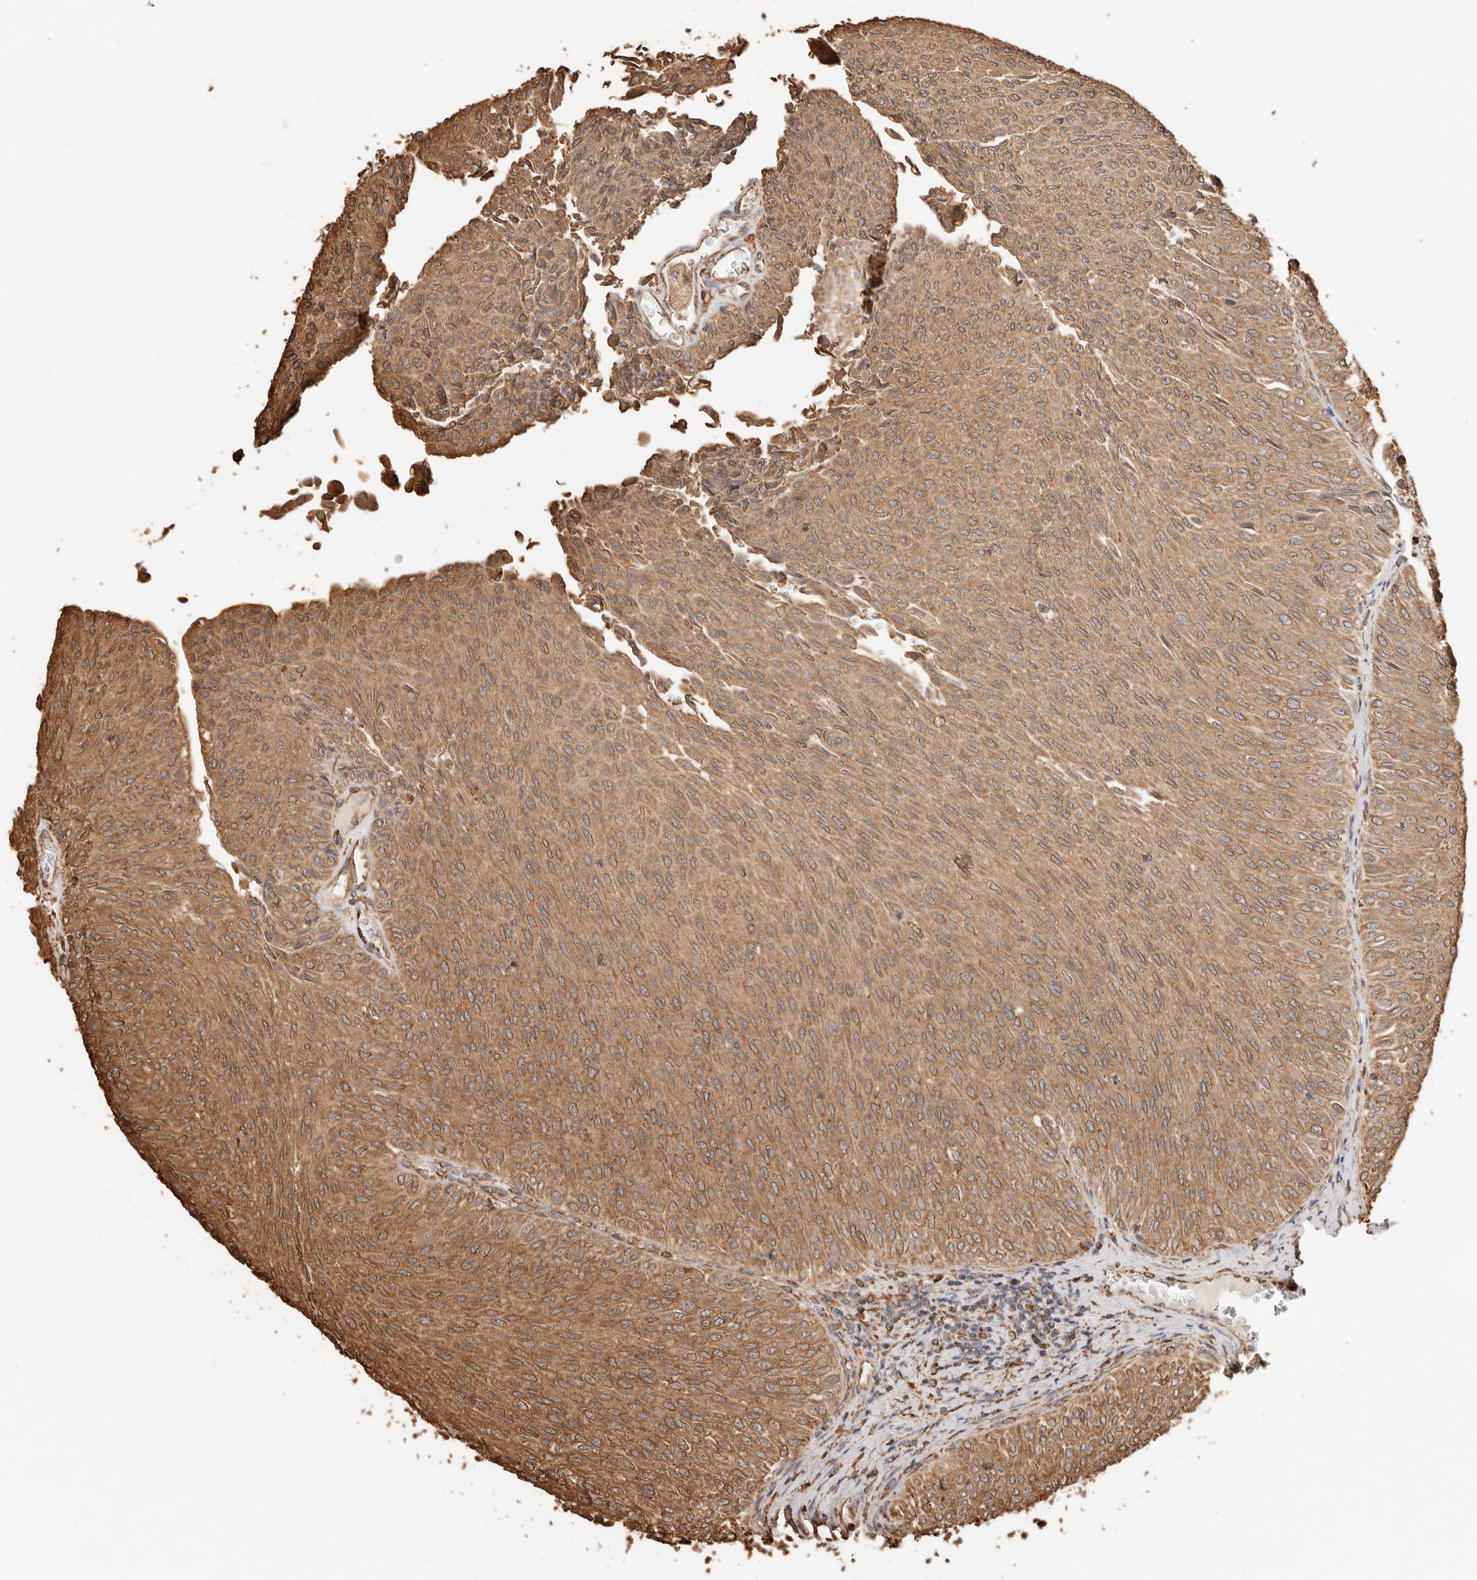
{"staining": {"intensity": "moderate", "quantity": ">75%", "location": "cytoplasmic/membranous"}, "tissue": "urothelial cancer", "cell_type": "Tumor cells", "image_type": "cancer", "snomed": [{"axis": "morphology", "description": "Urothelial carcinoma, Low grade"}, {"axis": "topography", "description": "Urinary bladder"}], "caption": "This histopathology image shows immunohistochemistry staining of urothelial cancer, with medium moderate cytoplasmic/membranous staining in approximately >75% of tumor cells.", "gene": "ARHGEF10L", "patient": {"sex": "male", "age": 78}}